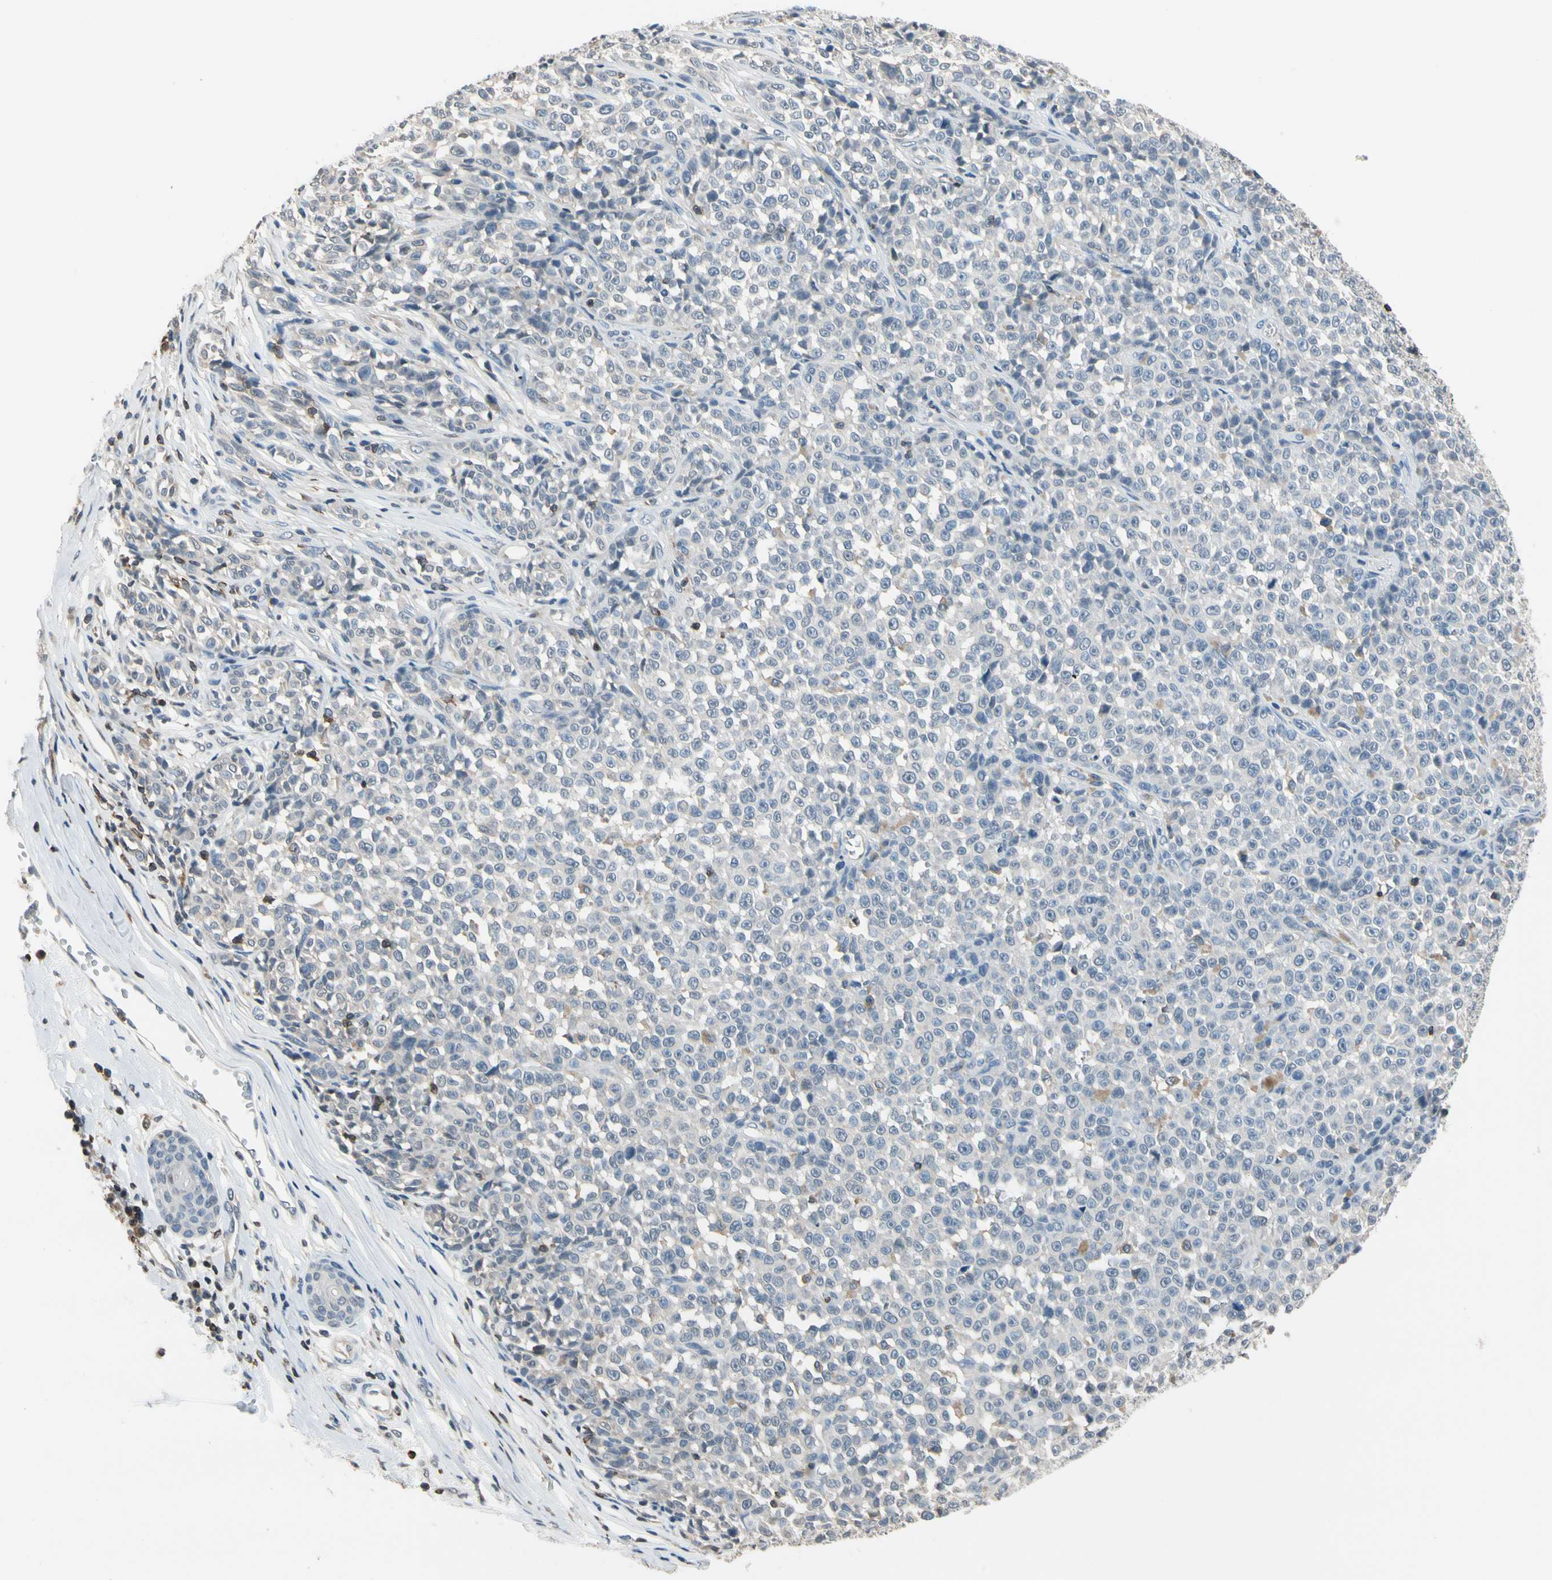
{"staining": {"intensity": "negative", "quantity": "none", "location": "none"}, "tissue": "melanoma", "cell_type": "Tumor cells", "image_type": "cancer", "snomed": [{"axis": "morphology", "description": "Malignant melanoma, NOS"}, {"axis": "topography", "description": "Skin"}], "caption": "This is an IHC micrograph of human malignant melanoma. There is no expression in tumor cells.", "gene": "NFATC2", "patient": {"sex": "female", "age": 82}}